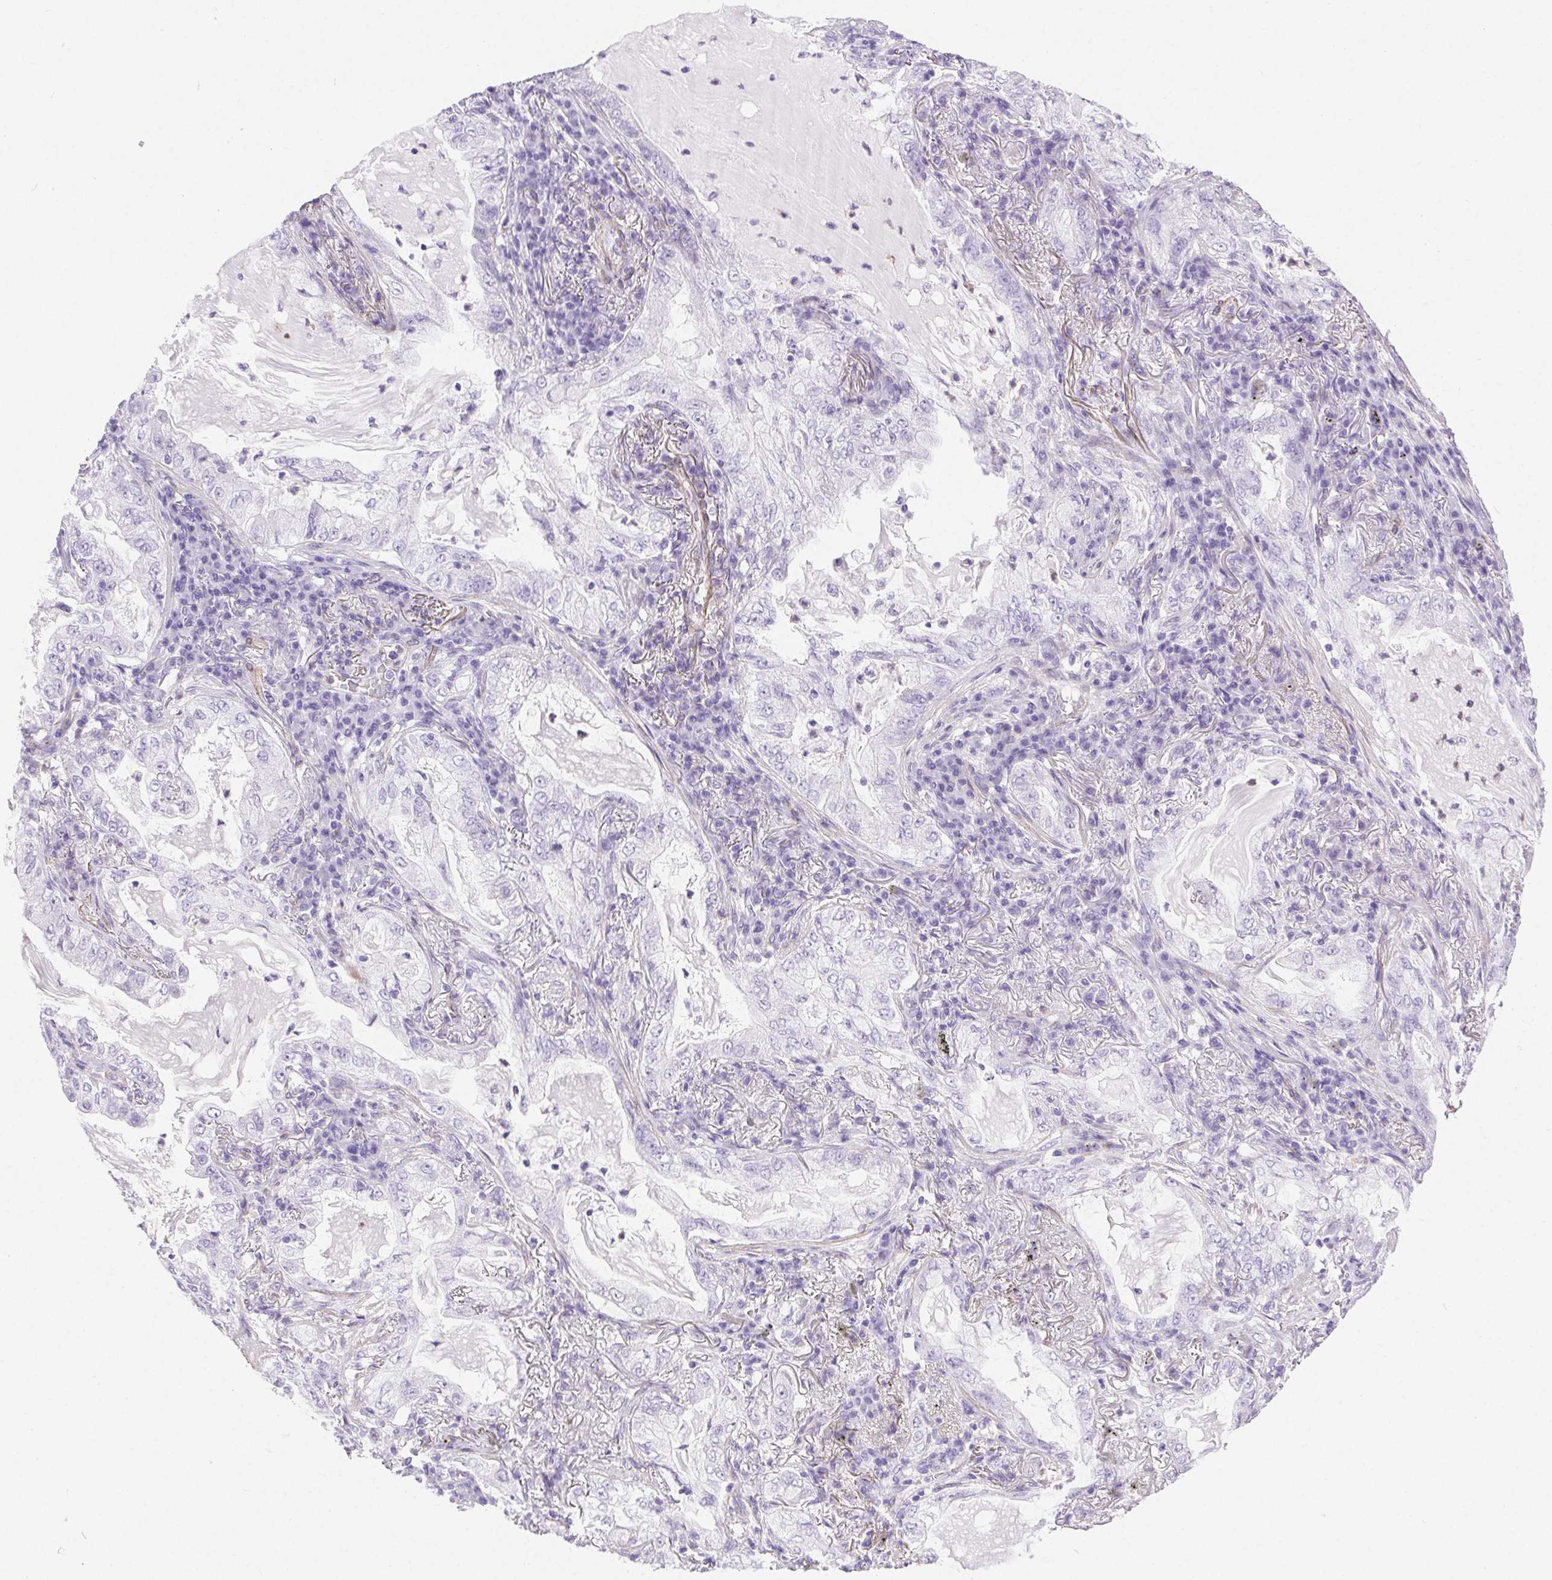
{"staining": {"intensity": "negative", "quantity": "none", "location": "none"}, "tissue": "lung cancer", "cell_type": "Tumor cells", "image_type": "cancer", "snomed": [{"axis": "morphology", "description": "Adenocarcinoma, NOS"}, {"axis": "topography", "description": "Lung"}], "caption": "Immunohistochemistry histopathology image of neoplastic tissue: human lung adenocarcinoma stained with DAB reveals no significant protein expression in tumor cells.", "gene": "SHCBP1L", "patient": {"sex": "female", "age": 73}}